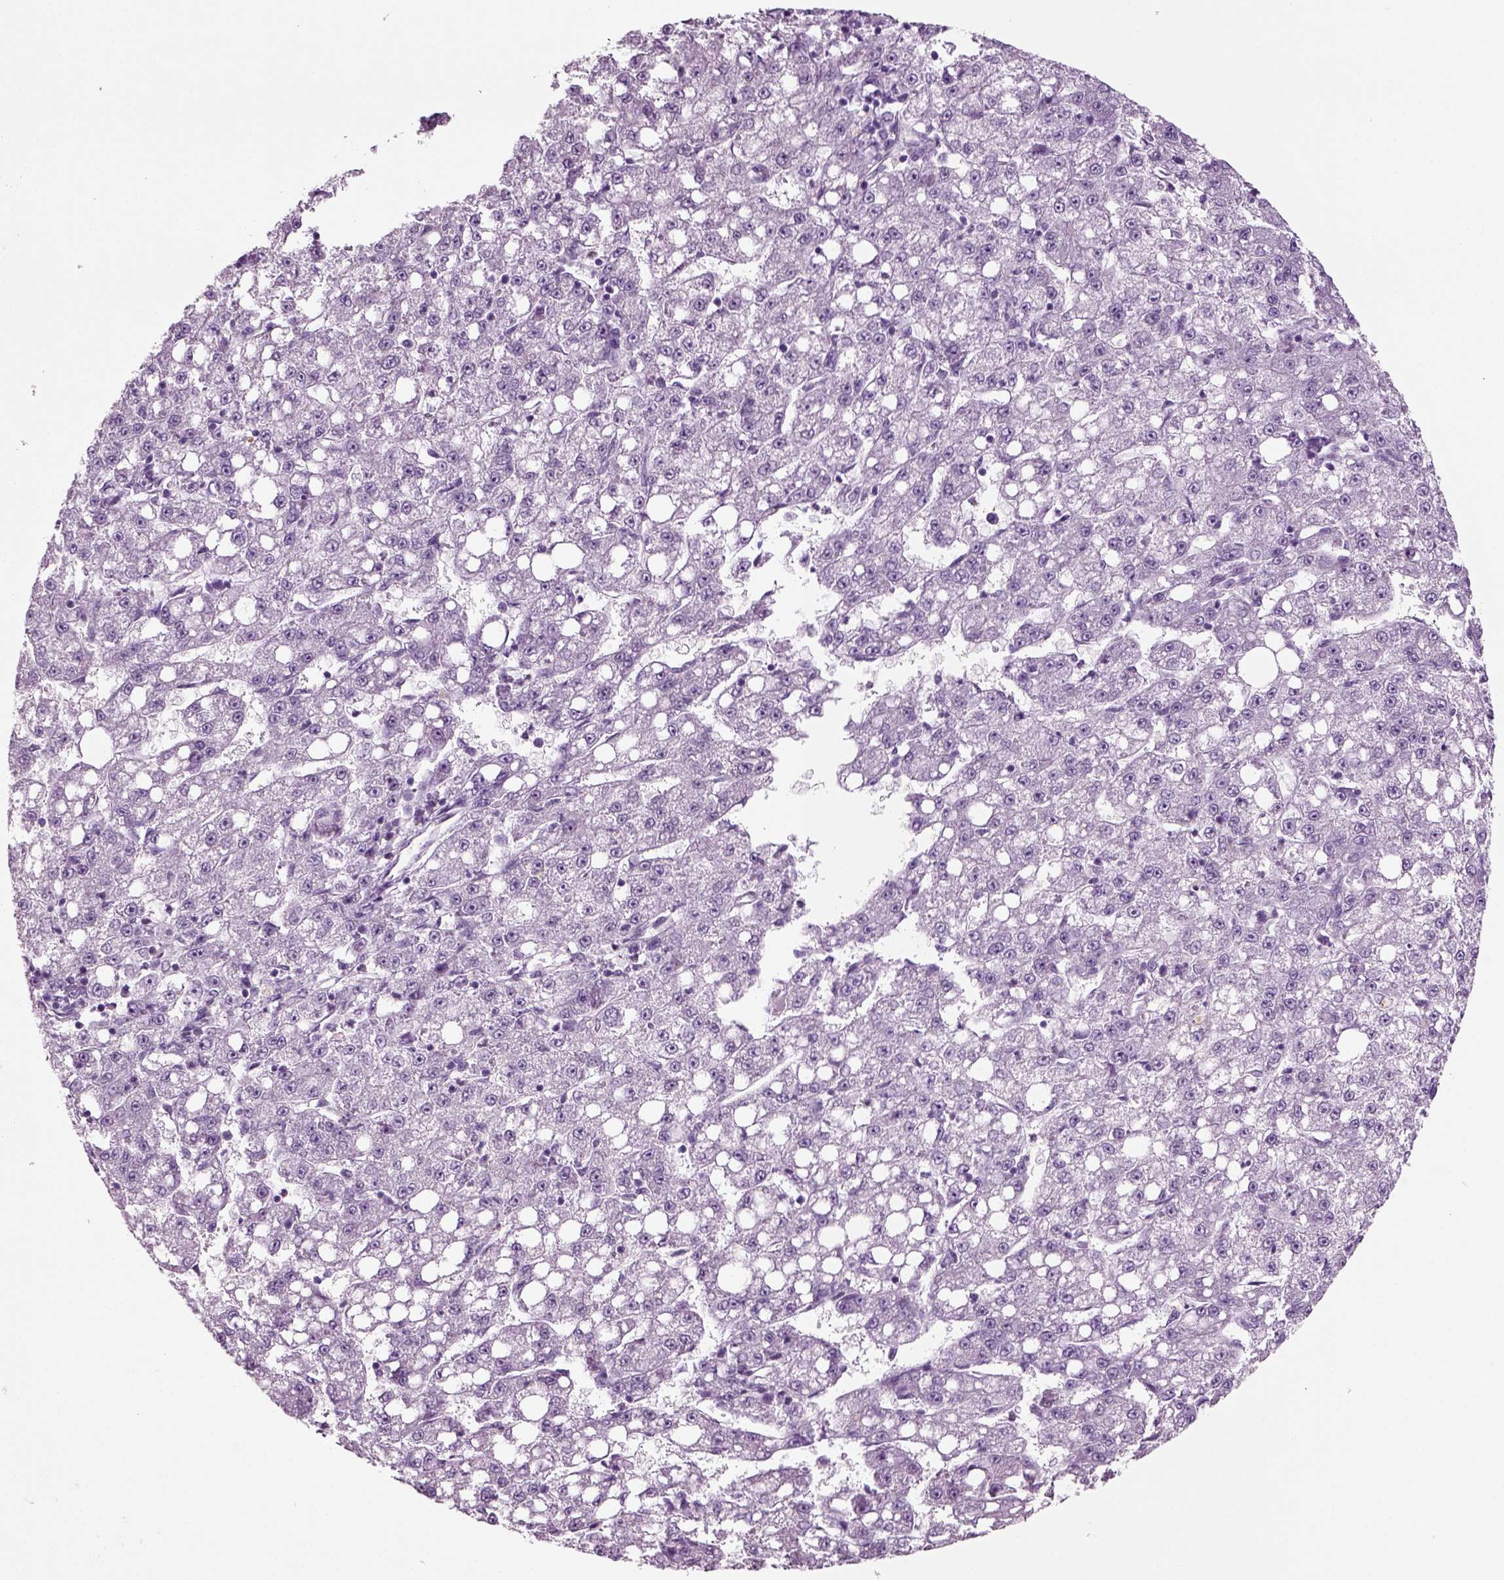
{"staining": {"intensity": "negative", "quantity": "none", "location": "none"}, "tissue": "liver cancer", "cell_type": "Tumor cells", "image_type": "cancer", "snomed": [{"axis": "morphology", "description": "Carcinoma, Hepatocellular, NOS"}, {"axis": "topography", "description": "Liver"}], "caption": "An image of human hepatocellular carcinoma (liver) is negative for staining in tumor cells.", "gene": "CRABP1", "patient": {"sex": "female", "age": 65}}